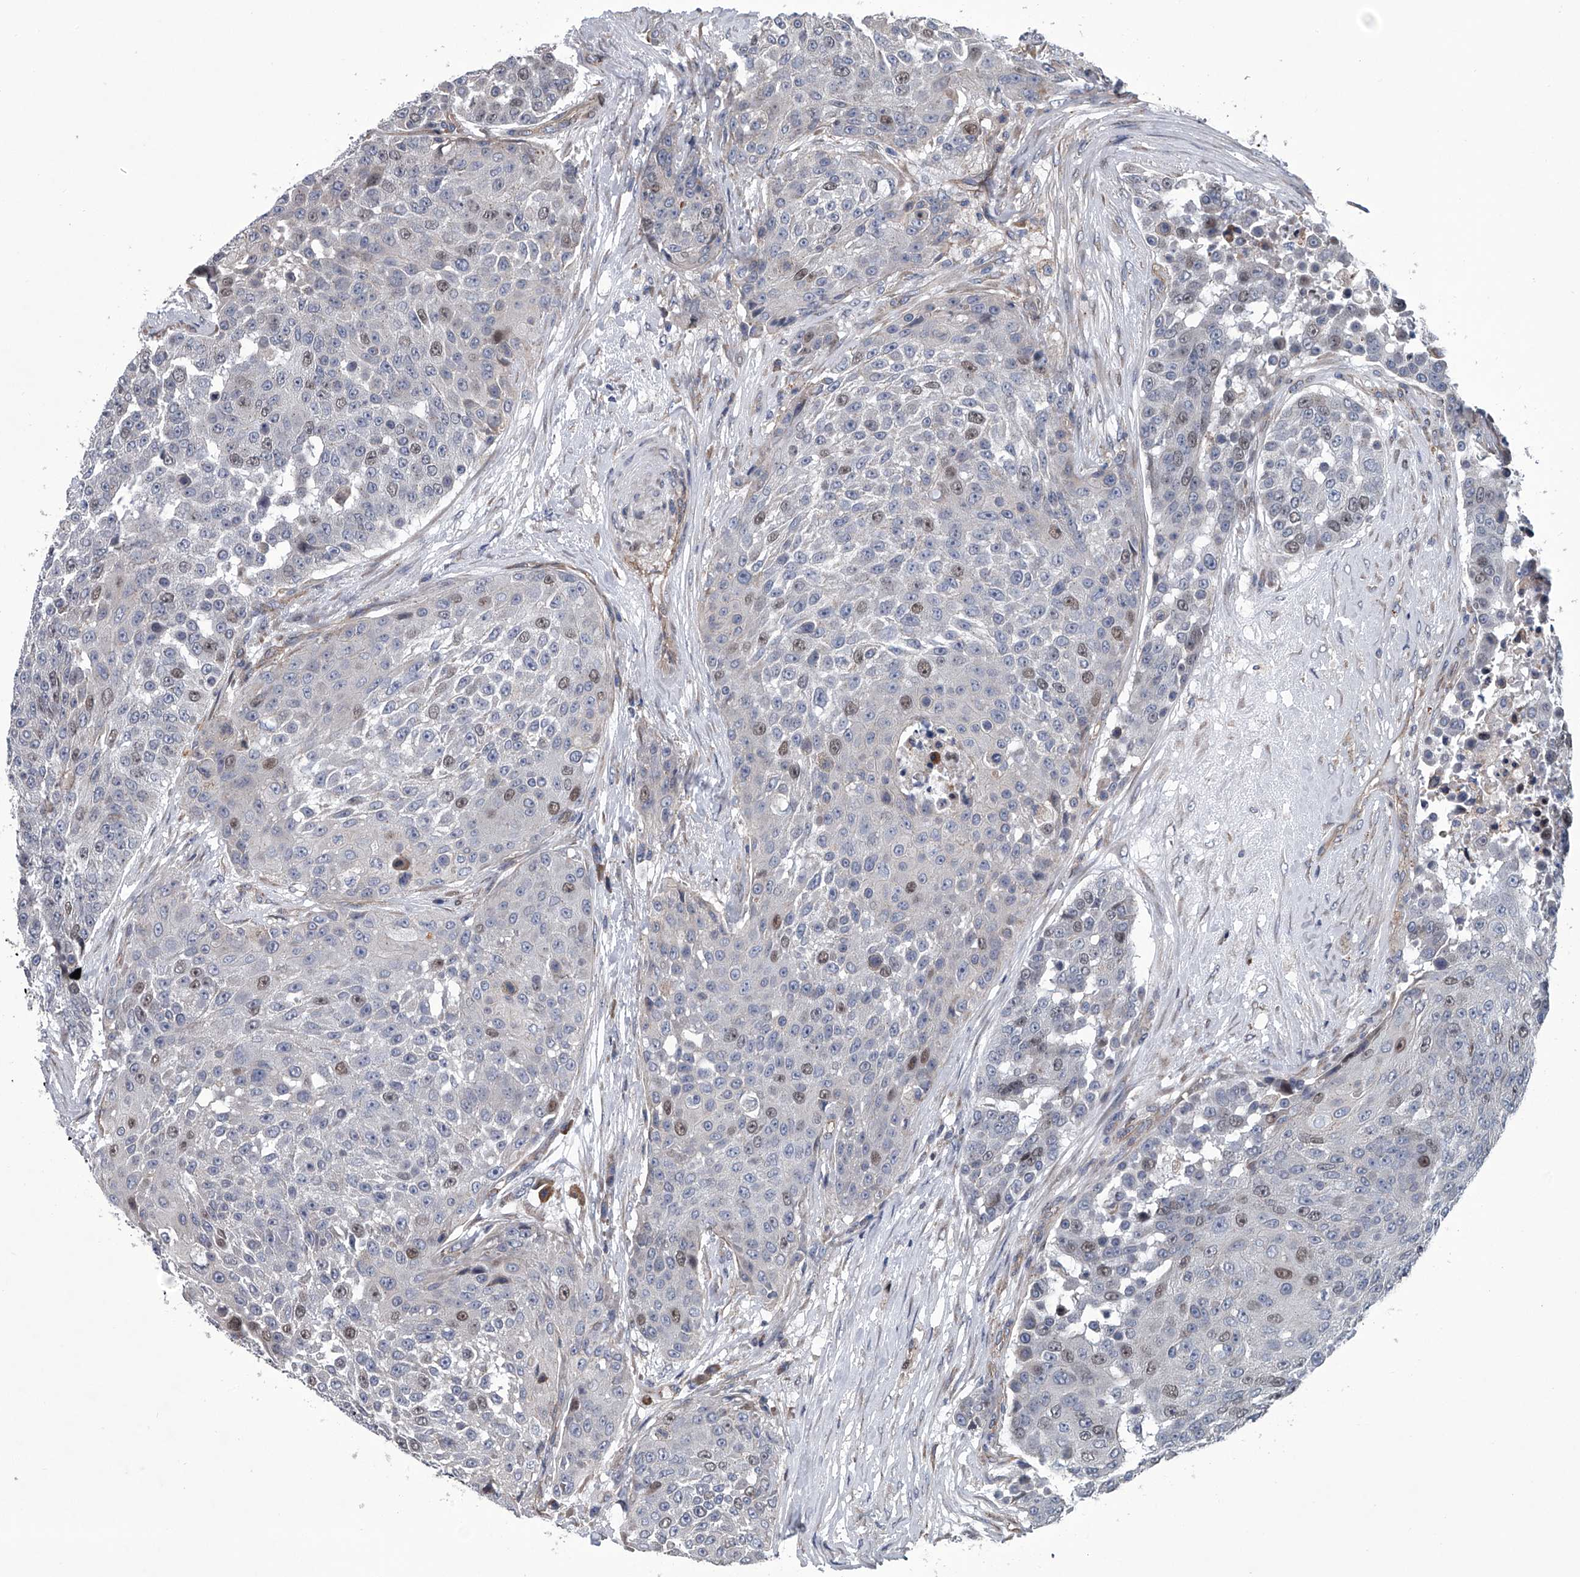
{"staining": {"intensity": "moderate", "quantity": "<25%", "location": "nuclear"}, "tissue": "urothelial cancer", "cell_type": "Tumor cells", "image_type": "cancer", "snomed": [{"axis": "morphology", "description": "Urothelial carcinoma, High grade"}, {"axis": "topography", "description": "Urinary bladder"}], "caption": "The image demonstrates immunohistochemical staining of urothelial carcinoma (high-grade). There is moderate nuclear expression is appreciated in about <25% of tumor cells.", "gene": "ABCG1", "patient": {"sex": "female", "age": 63}}